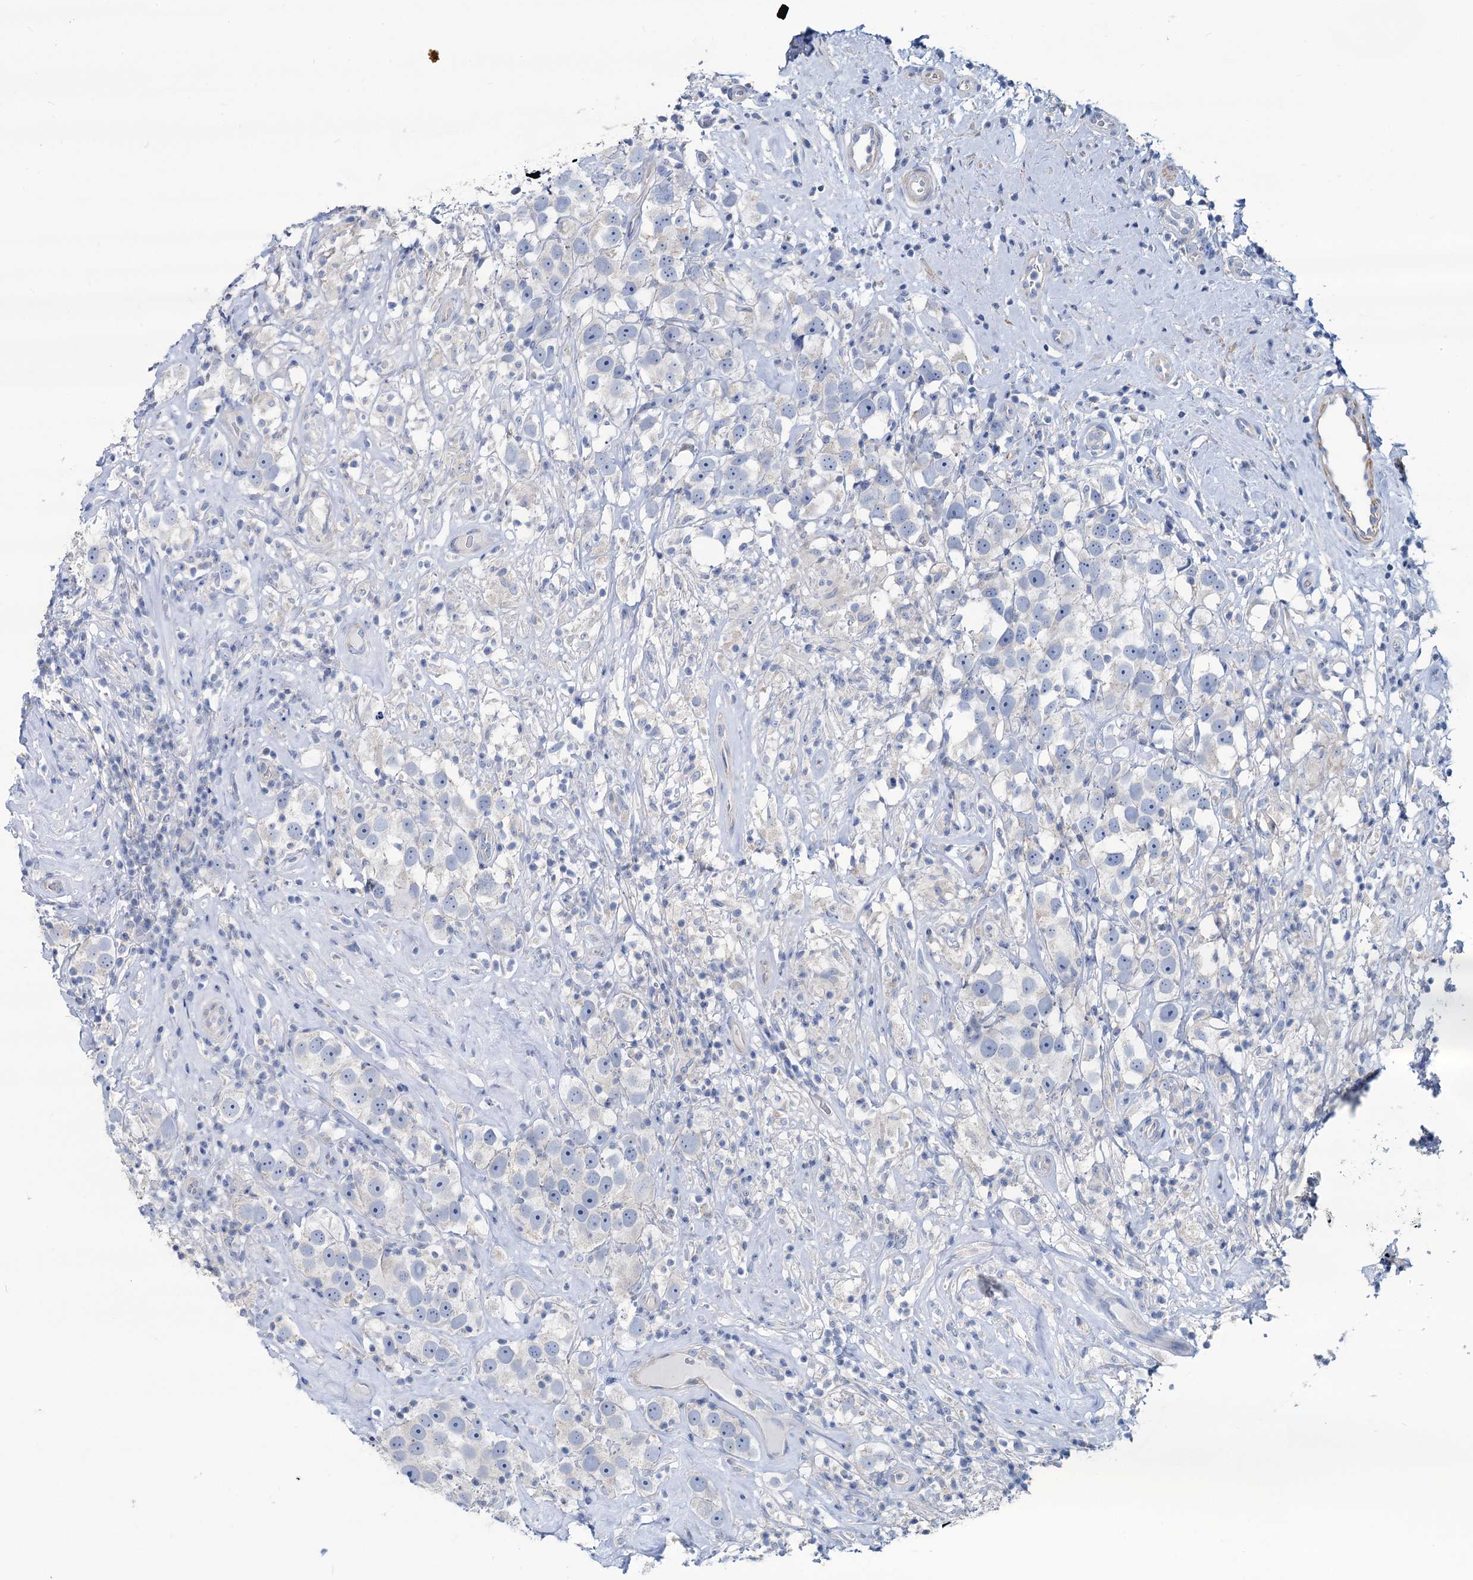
{"staining": {"intensity": "negative", "quantity": "none", "location": "none"}, "tissue": "testis cancer", "cell_type": "Tumor cells", "image_type": "cancer", "snomed": [{"axis": "morphology", "description": "Seminoma, NOS"}, {"axis": "topography", "description": "Testis"}], "caption": "The immunohistochemistry image has no significant expression in tumor cells of testis seminoma tissue.", "gene": "SLC1A3", "patient": {"sex": "male", "age": 49}}